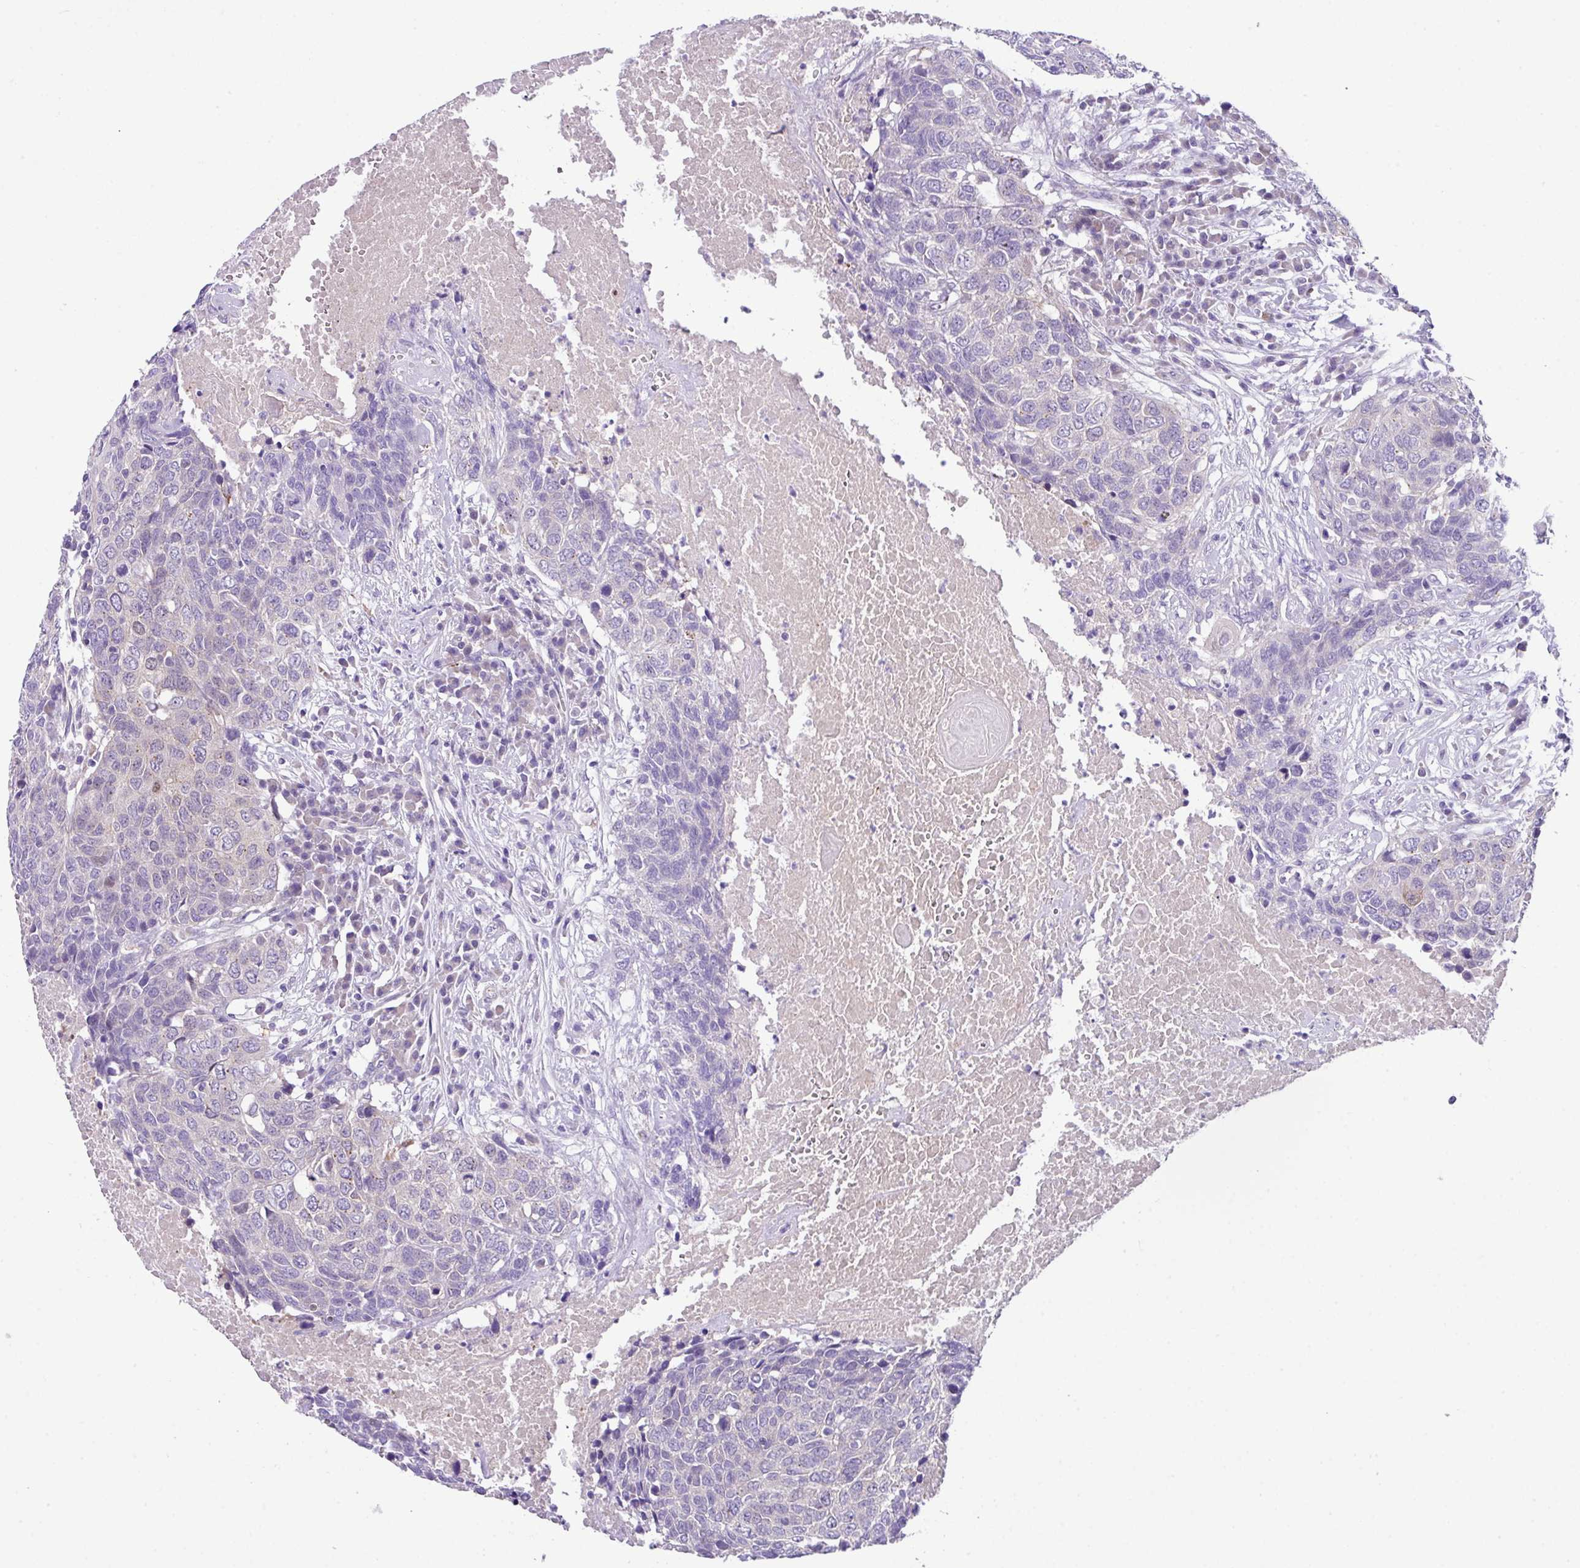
{"staining": {"intensity": "negative", "quantity": "none", "location": "none"}, "tissue": "head and neck cancer", "cell_type": "Tumor cells", "image_type": "cancer", "snomed": [{"axis": "morphology", "description": "Squamous cell carcinoma, NOS"}, {"axis": "topography", "description": "Head-Neck"}], "caption": "Head and neck cancer (squamous cell carcinoma) stained for a protein using IHC exhibits no staining tumor cells.", "gene": "DNAL1", "patient": {"sex": "male", "age": 66}}